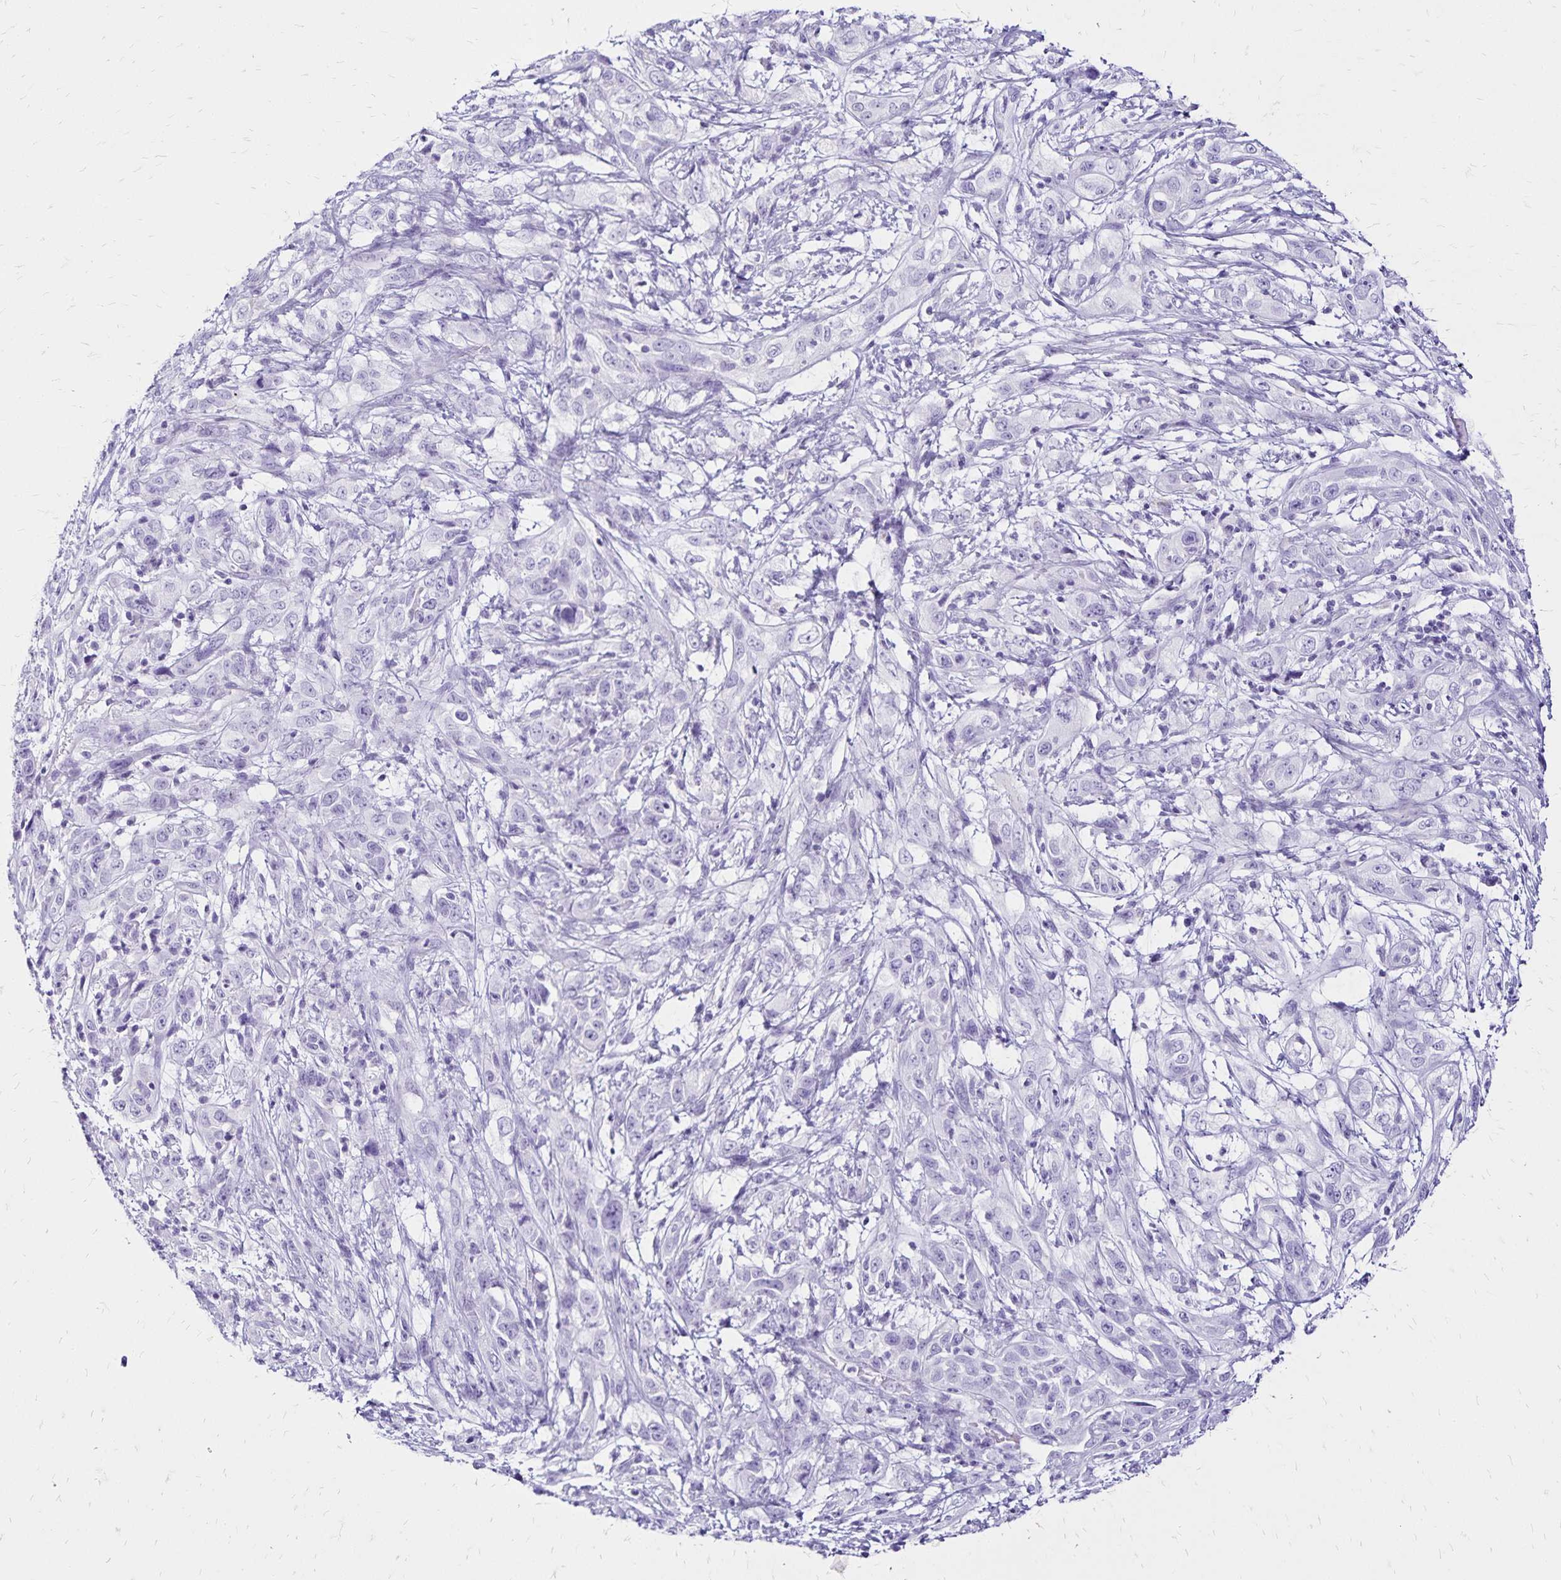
{"staining": {"intensity": "negative", "quantity": "none", "location": "none"}, "tissue": "cervical cancer", "cell_type": "Tumor cells", "image_type": "cancer", "snomed": [{"axis": "morphology", "description": "Adenocarcinoma, NOS"}, {"axis": "topography", "description": "Cervix"}], "caption": "Protein analysis of cervical cancer demonstrates no significant expression in tumor cells.", "gene": "LIN28B", "patient": {"sex": "female", "age": 40}}